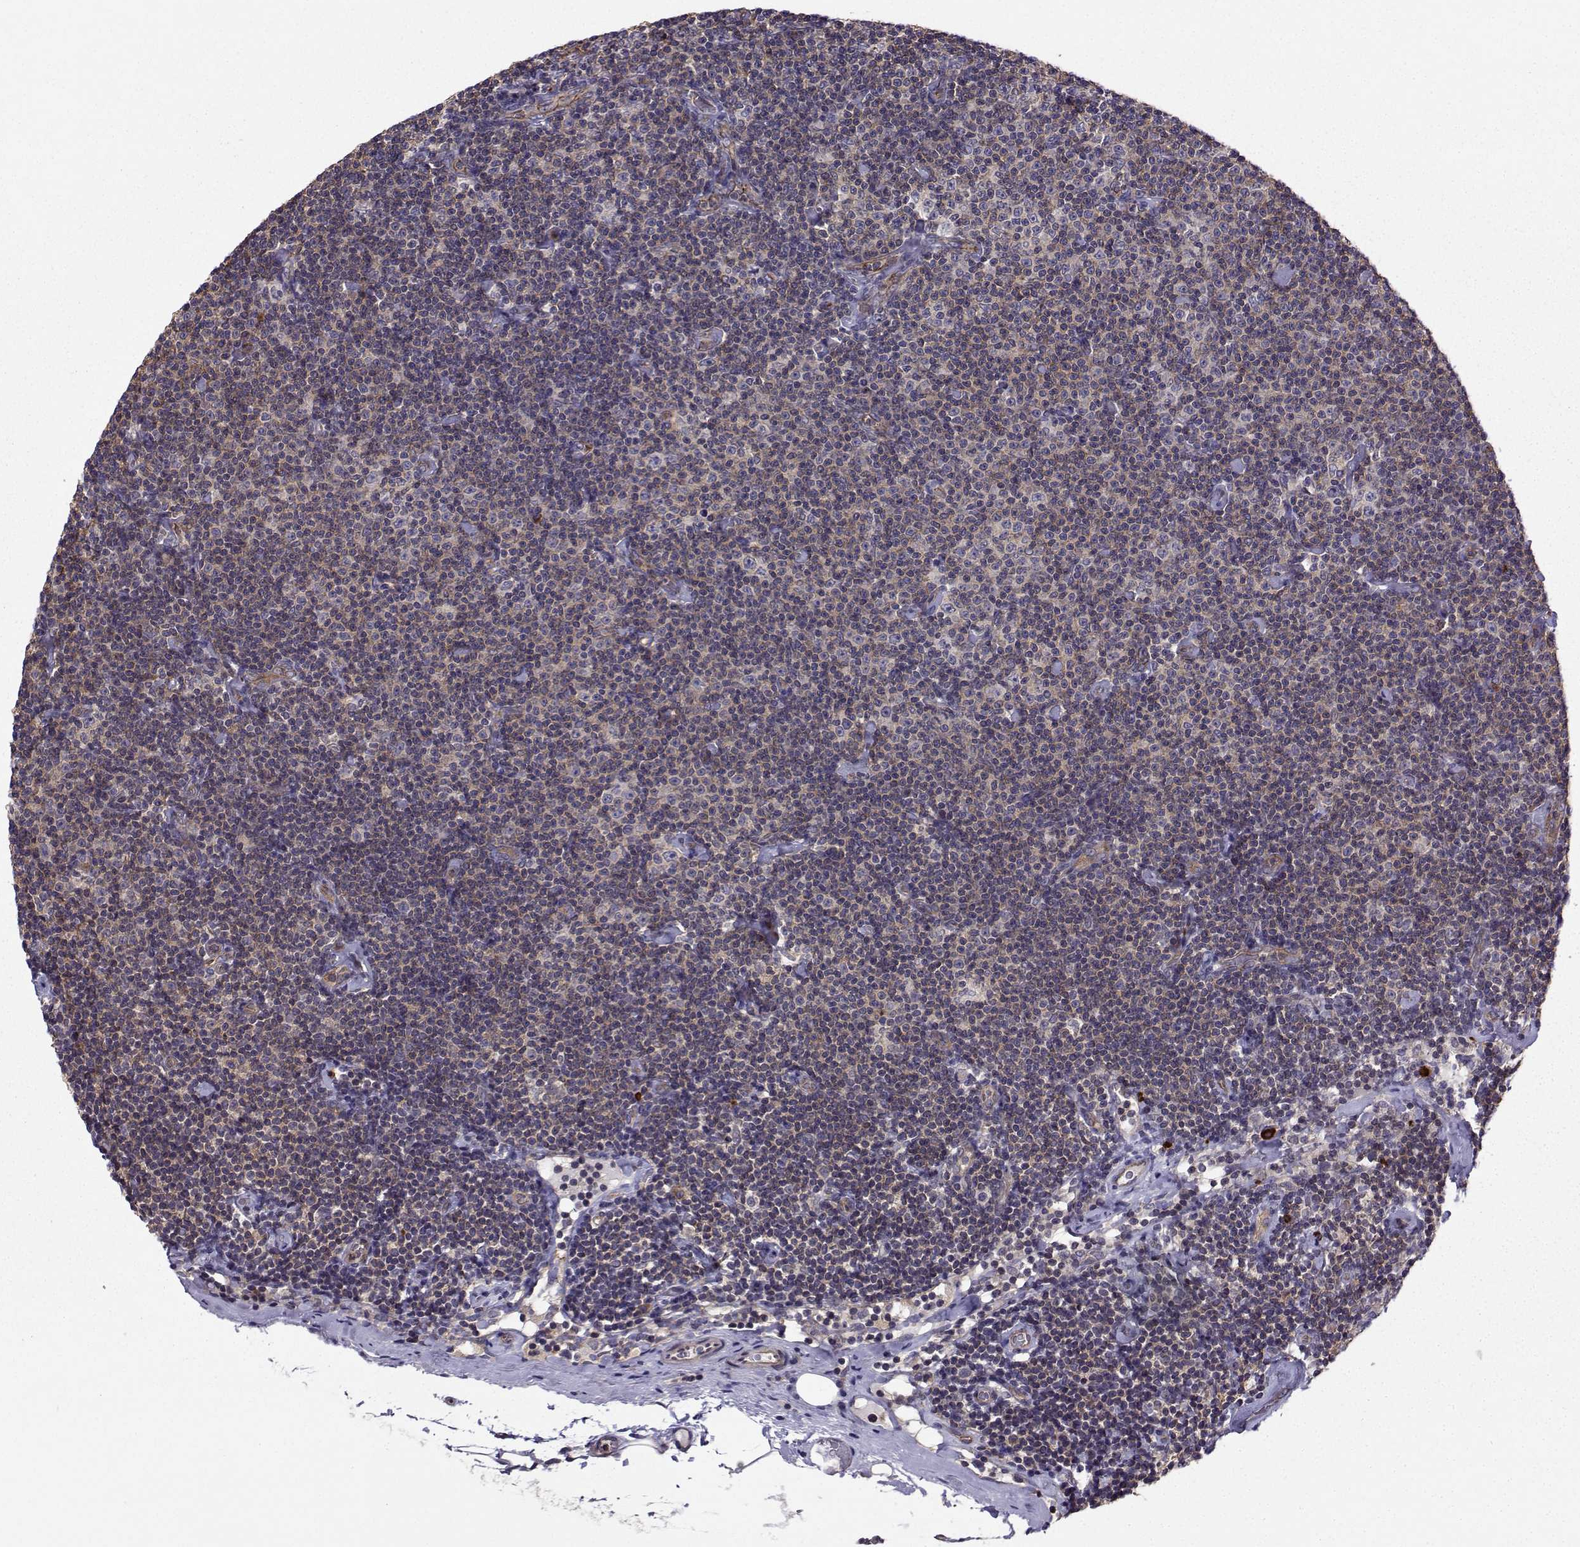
{"staining": {"intensity": "weak", "quantity": "25%-75%", "location": "cytoplasmic/membranous"}, "tissue": "lymphoma", "cell_type": "Tumor cells", "image_type": "cancer", "snomed": [{"axis": "morphology", "description": "Malignant lymphoma, non-Hodgkin's type, Low grade"}, {"axis": "topography", "description": "Lymph node"}], "caption": "The immunohistochemical stain labels weak cytoplasmic/membranous expression in tumor cells of malignant lymphoma, non-Hodgkin's type (low-grade) tissue.", "gene": "ITGB8", "patient": {"sex": "male", "age": 81}}